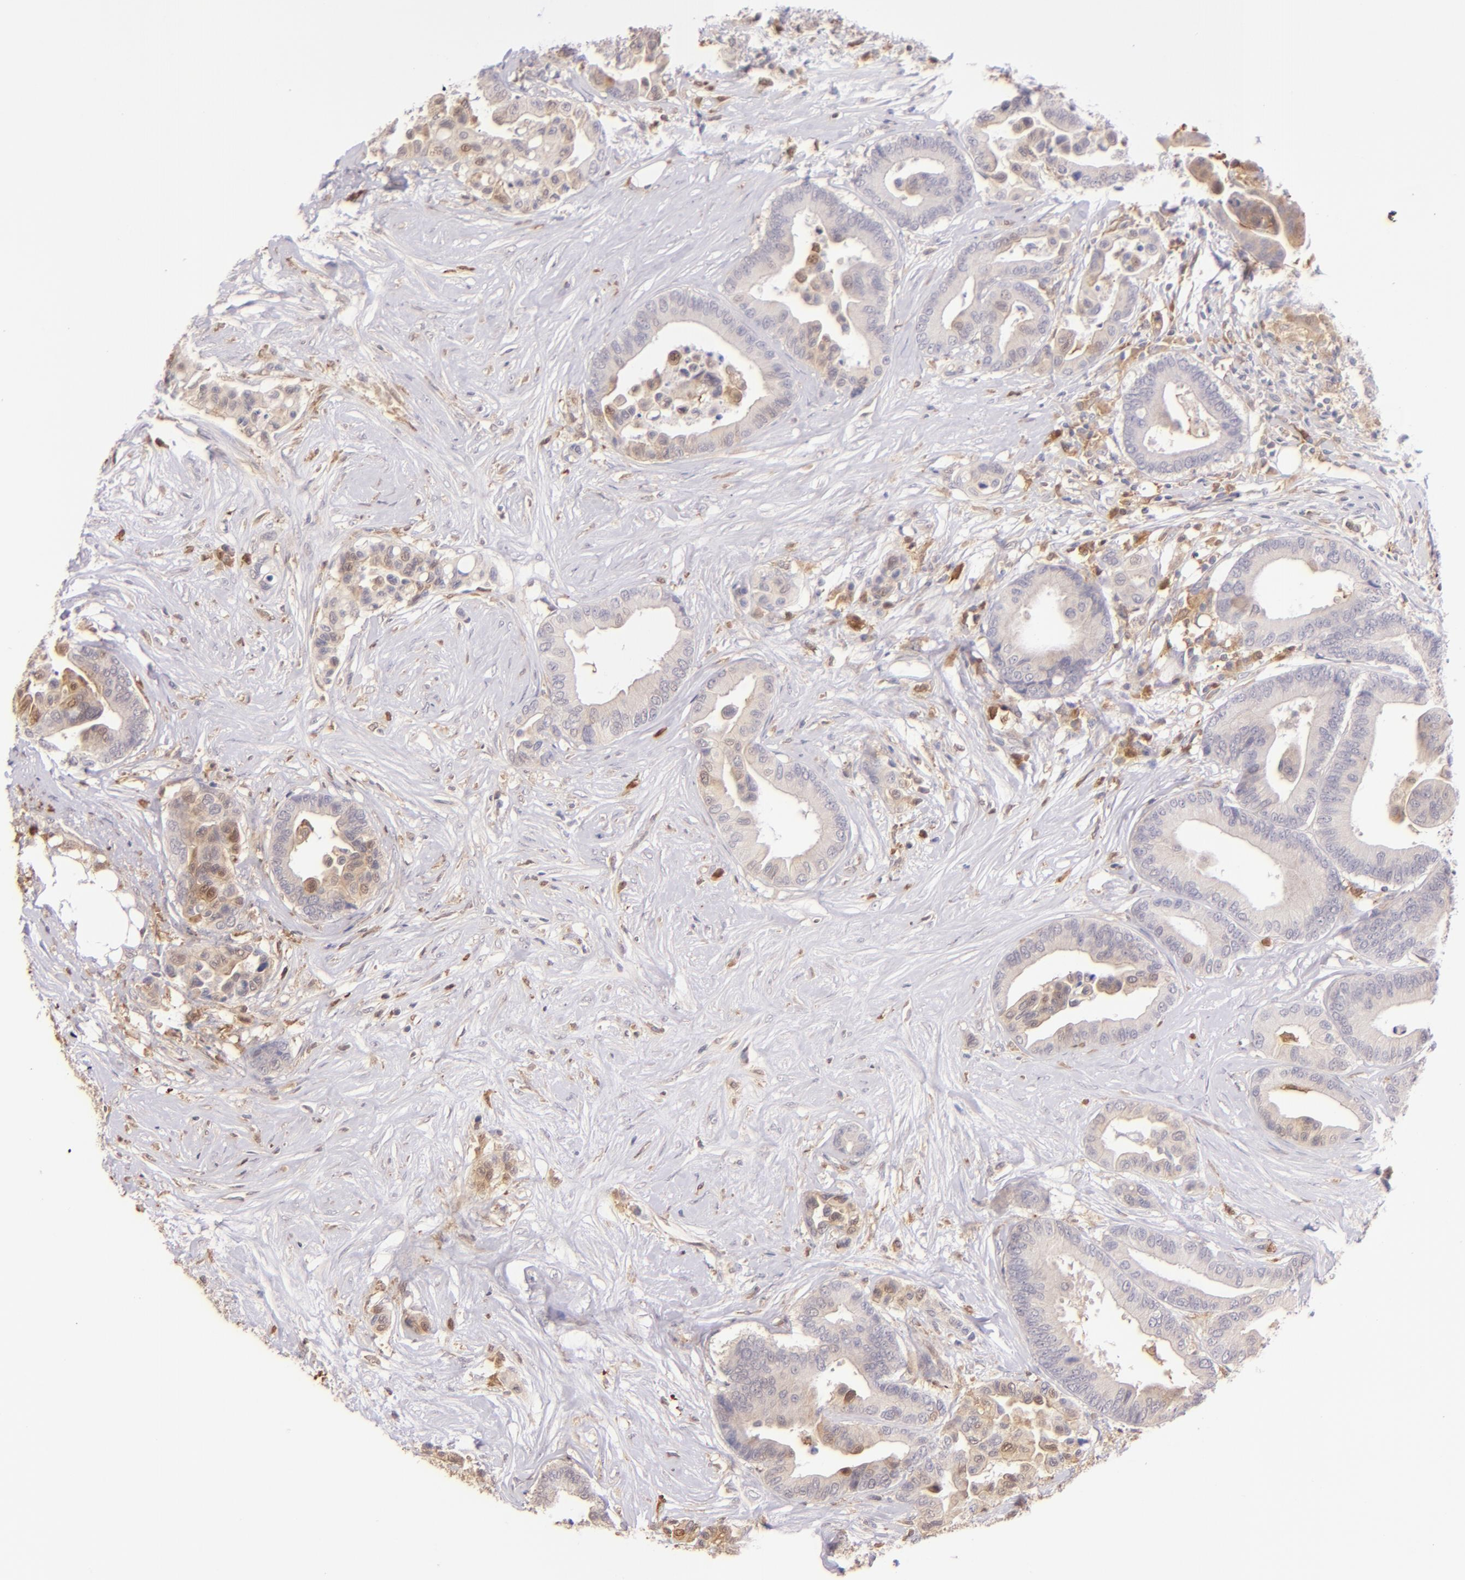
{"staining": {"intensity": "weak", "quantity": ">75%", "location": "cytoplasmic/membranous"}, "tissue": "colorectal cancer", "cell_type": "Tumor cells", "image_type": "cancer", "snomed": [{"axis": "morphology", "description": "Adenocarcinoma, NOS"}, {"axis": "topography", "description": "Colon"}], "caption": "Colorectal adenocarcinoma stained for a protein (brown) exhibits weak cytoplasmic/membranous positive positivity in about >75% of tumor cells.", "gene": "BTK", "patient": {"sex": "male", "age": 82}}